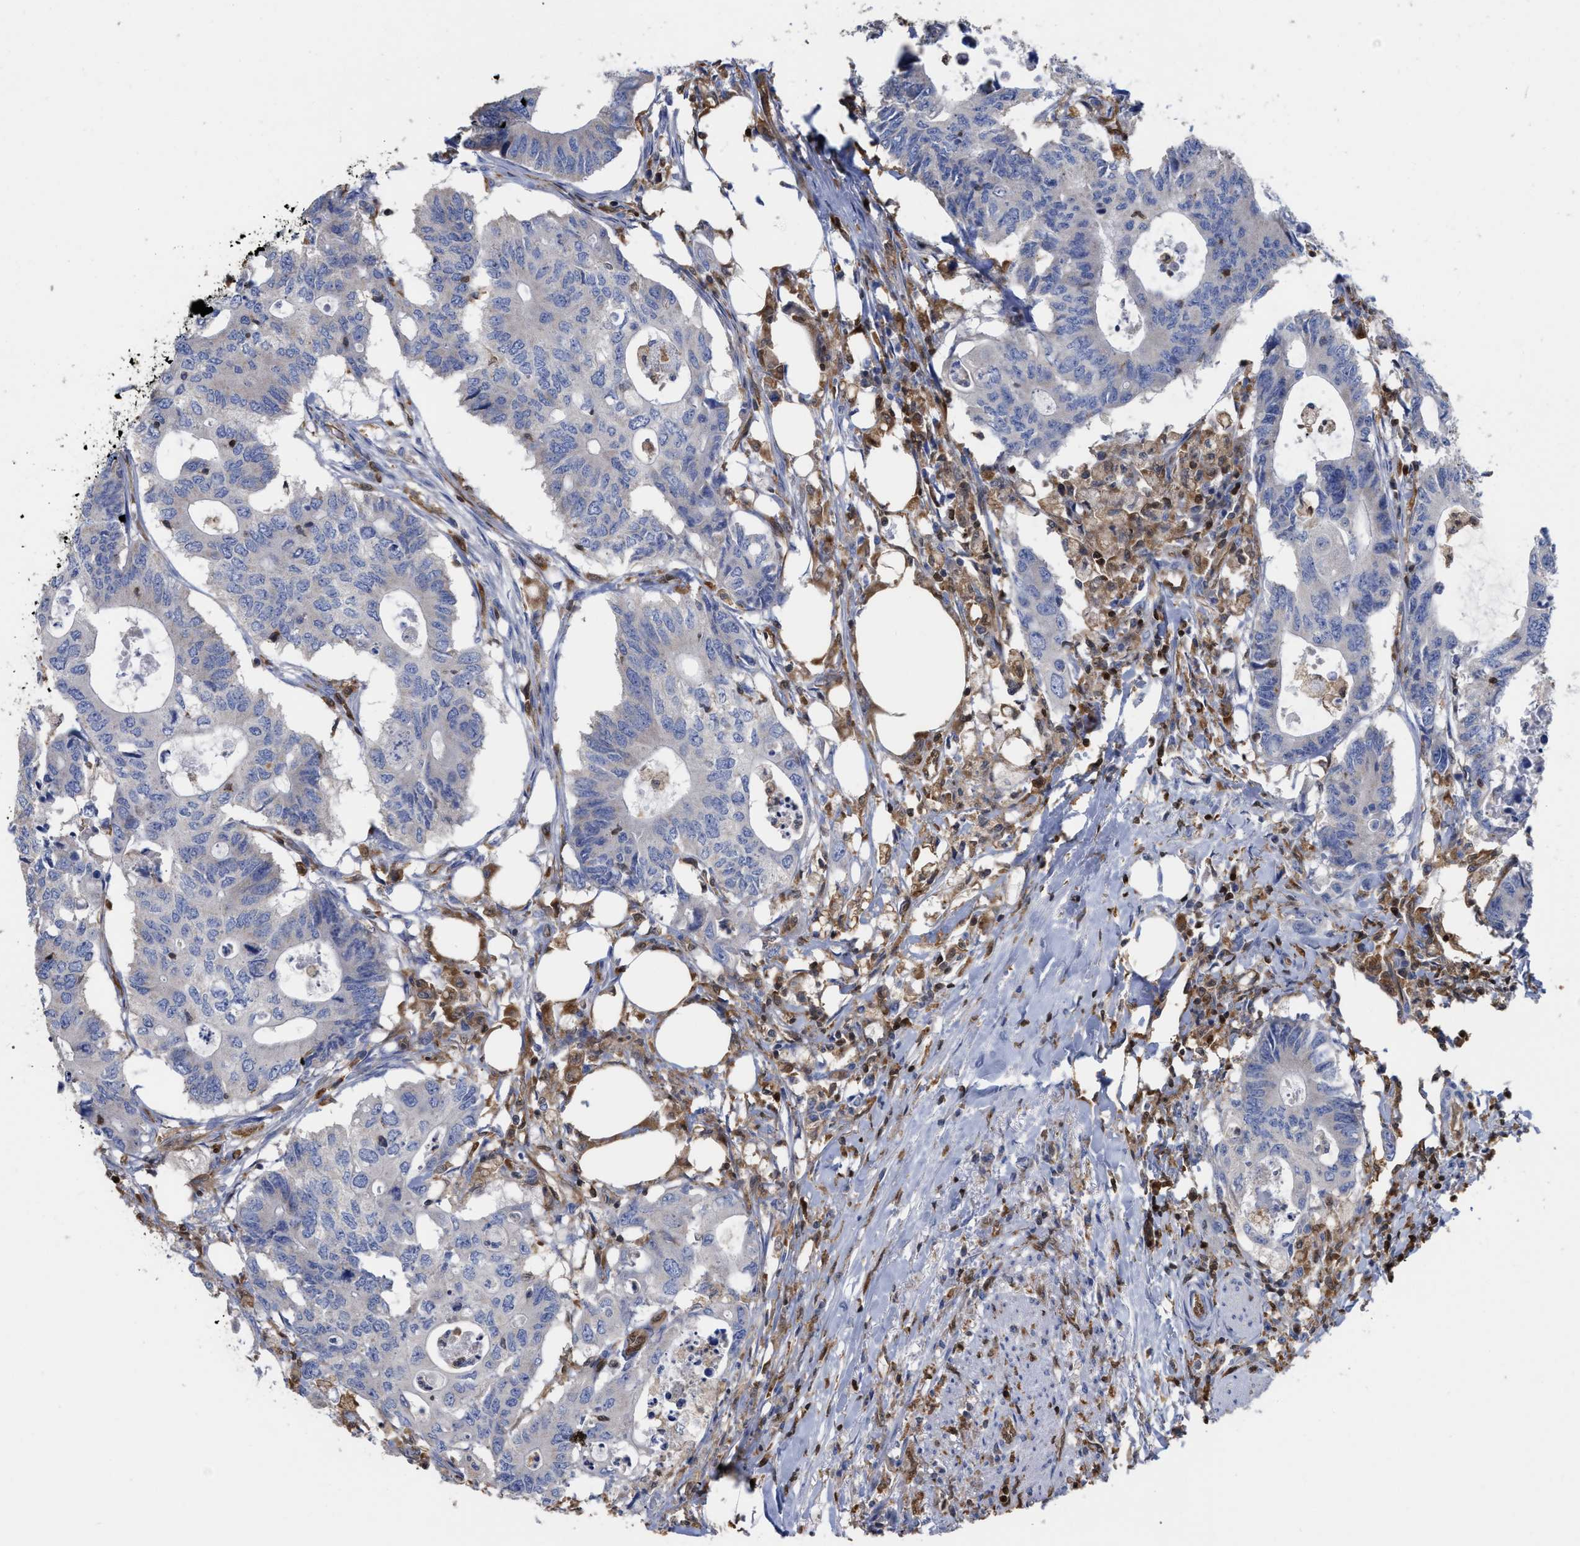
{"staining": {"intensity": "negative", "quantity": "none", "location": "none"}, "tissue": "colorectal cancer", "cell_type": "Tumor cells", "image_type": "cancer", "snomed": [{"axis": "morphology", "description": "Adenocarcinoma, NOS"}, {"axis": "topography", "description": "Colon"}], "caption": "Micrograph shows no significant protein positivity in tumor cells of adenocarcinoma (colorectal).", "gene": "GIMAP4", "patient": {"sex": "male", "age": 71}}